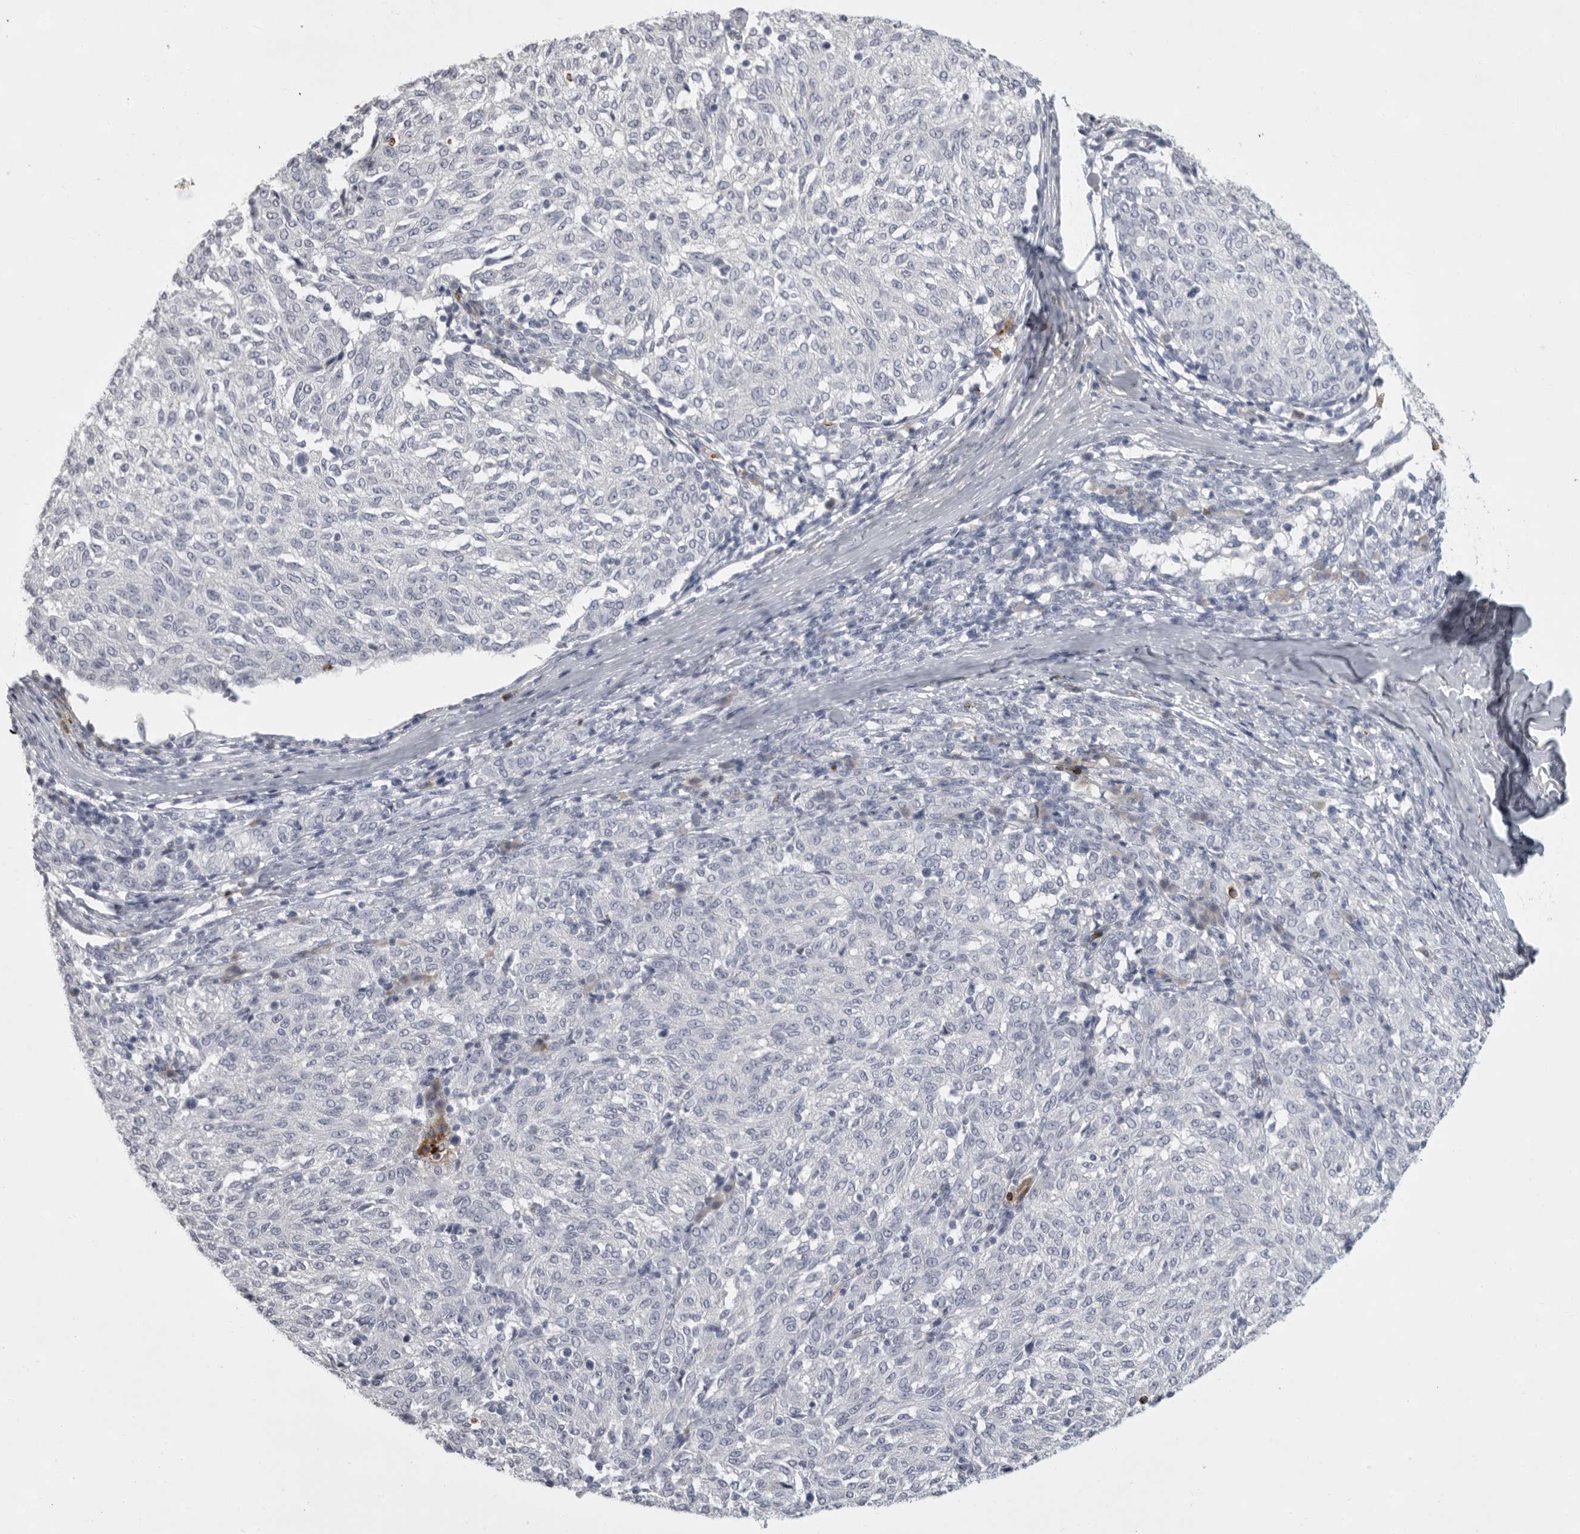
{"staining": {"intensity": "negative", "quantity": "none", "location": "none"}, "tissue": "melanoma", "cell_type": "Tumor cells", "image_type": "cancer", "snomed": [{"axis": "morphology", "description": "Malignant melanoma, NOS"}, {"axis": "topography", "description": "Skin"}], "caption": "IHC of human malignant melanoma demonstrates no staining in tumor cells.", "gene": "GNLY", "patient": {"sex": "female", "age": 72}}